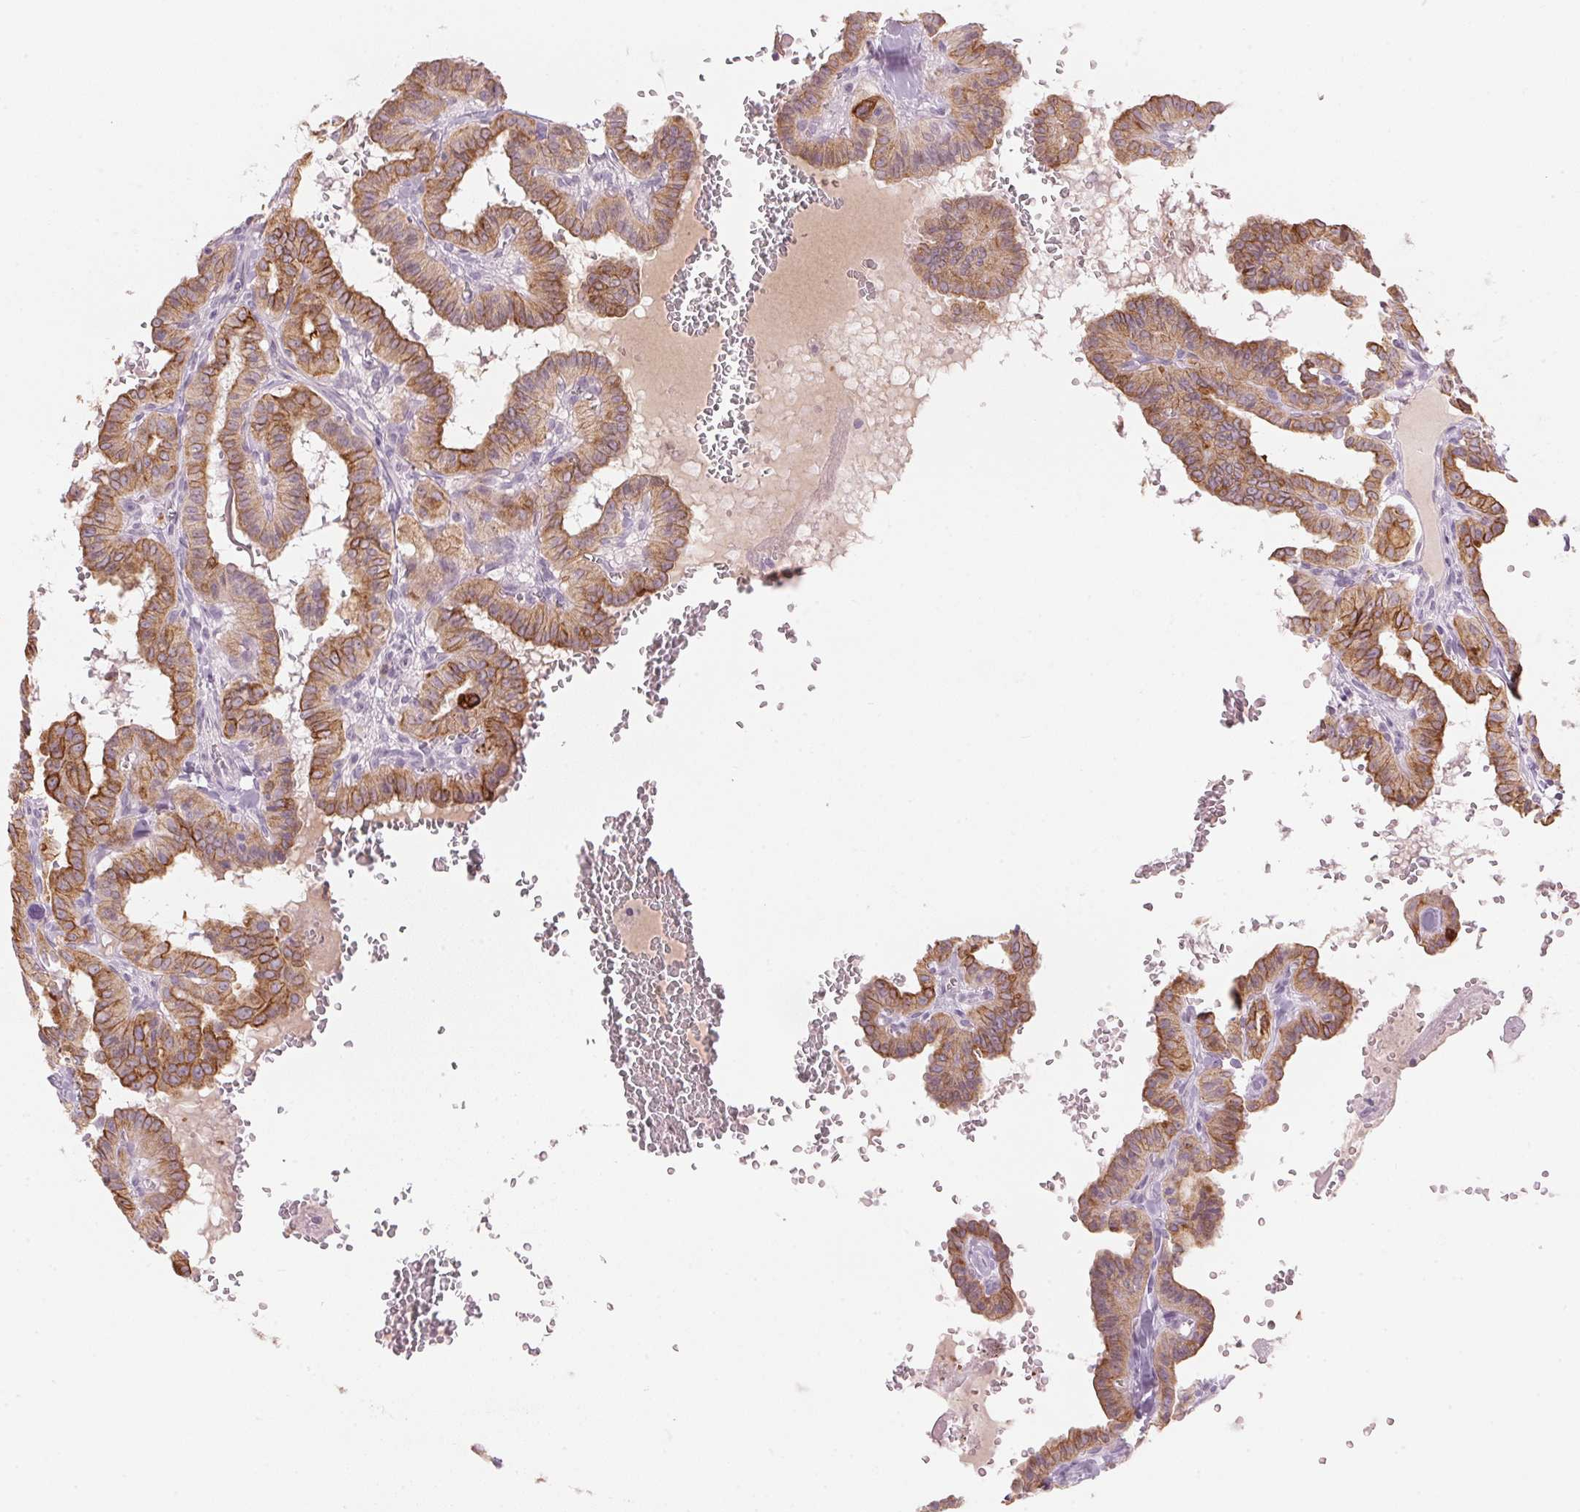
{"staining": {"intensity": "moderate", "quantity": "25%-75%", "location": "cytoplasmic/membranous"}, "tissue": "thyroid cancer", "cell_type": "Tumor cells", "image_type": "cancer", "snomed": [{"axis": "morphology", "description": "Papillary adenocarcinoma, NOS"}, {"axis": "topography", "description": "Thyroid gland"}], "caption": "There is medium levels of moderate cytoplasmic/membranous positivity in tumor cells of thyroid cancer (papillary adenocarcinoma), as demonstrated by immunohistochemical staining (brown color).", "gene": "SCTR", "patient": {"sex": "female", "age": 21}}